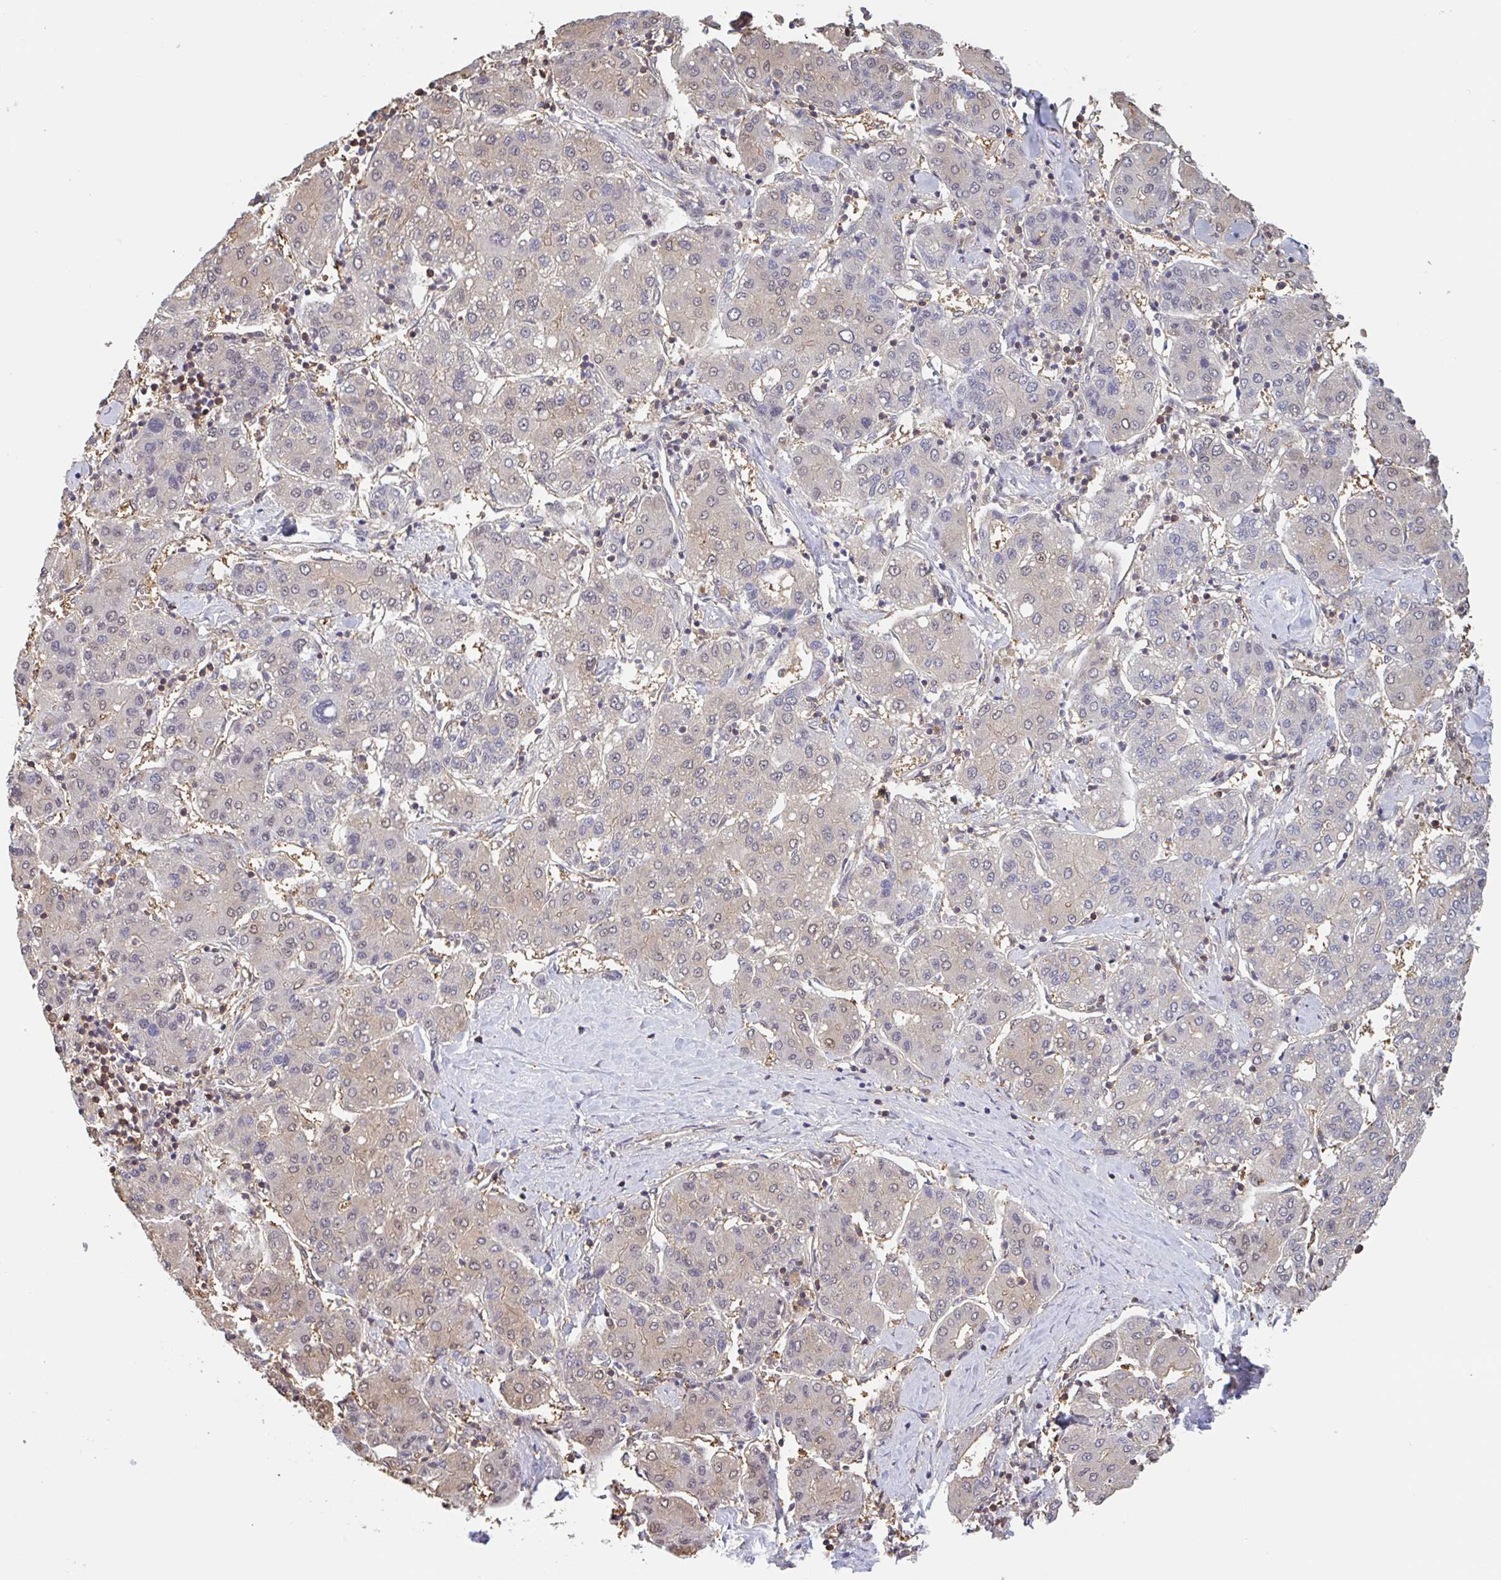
{"staining": {"intensity": "weak", "quantity": "<25%", "location": "cytoplasmic/membranous,nuclear"}, "tissue": "liver cancer", "cell_type": "Tumor cells", "image_type": "cancer", "snomed": [{"axis": "morphology", "description": "Carcinoma, Hepatocellular, NOS"}, {"axis": "topography", "description": "Liver"}], "caption": "A photomicrograph of human liver hepatocellular carcinoma is negative for staining in tumor cells. (Brightfield microscopy of DAB (3,3'-diaminobenzidine) immunohistochemistry at high magnification).", "gene": "OTOP2", "patient": {"sex": "male", "age": 65}}